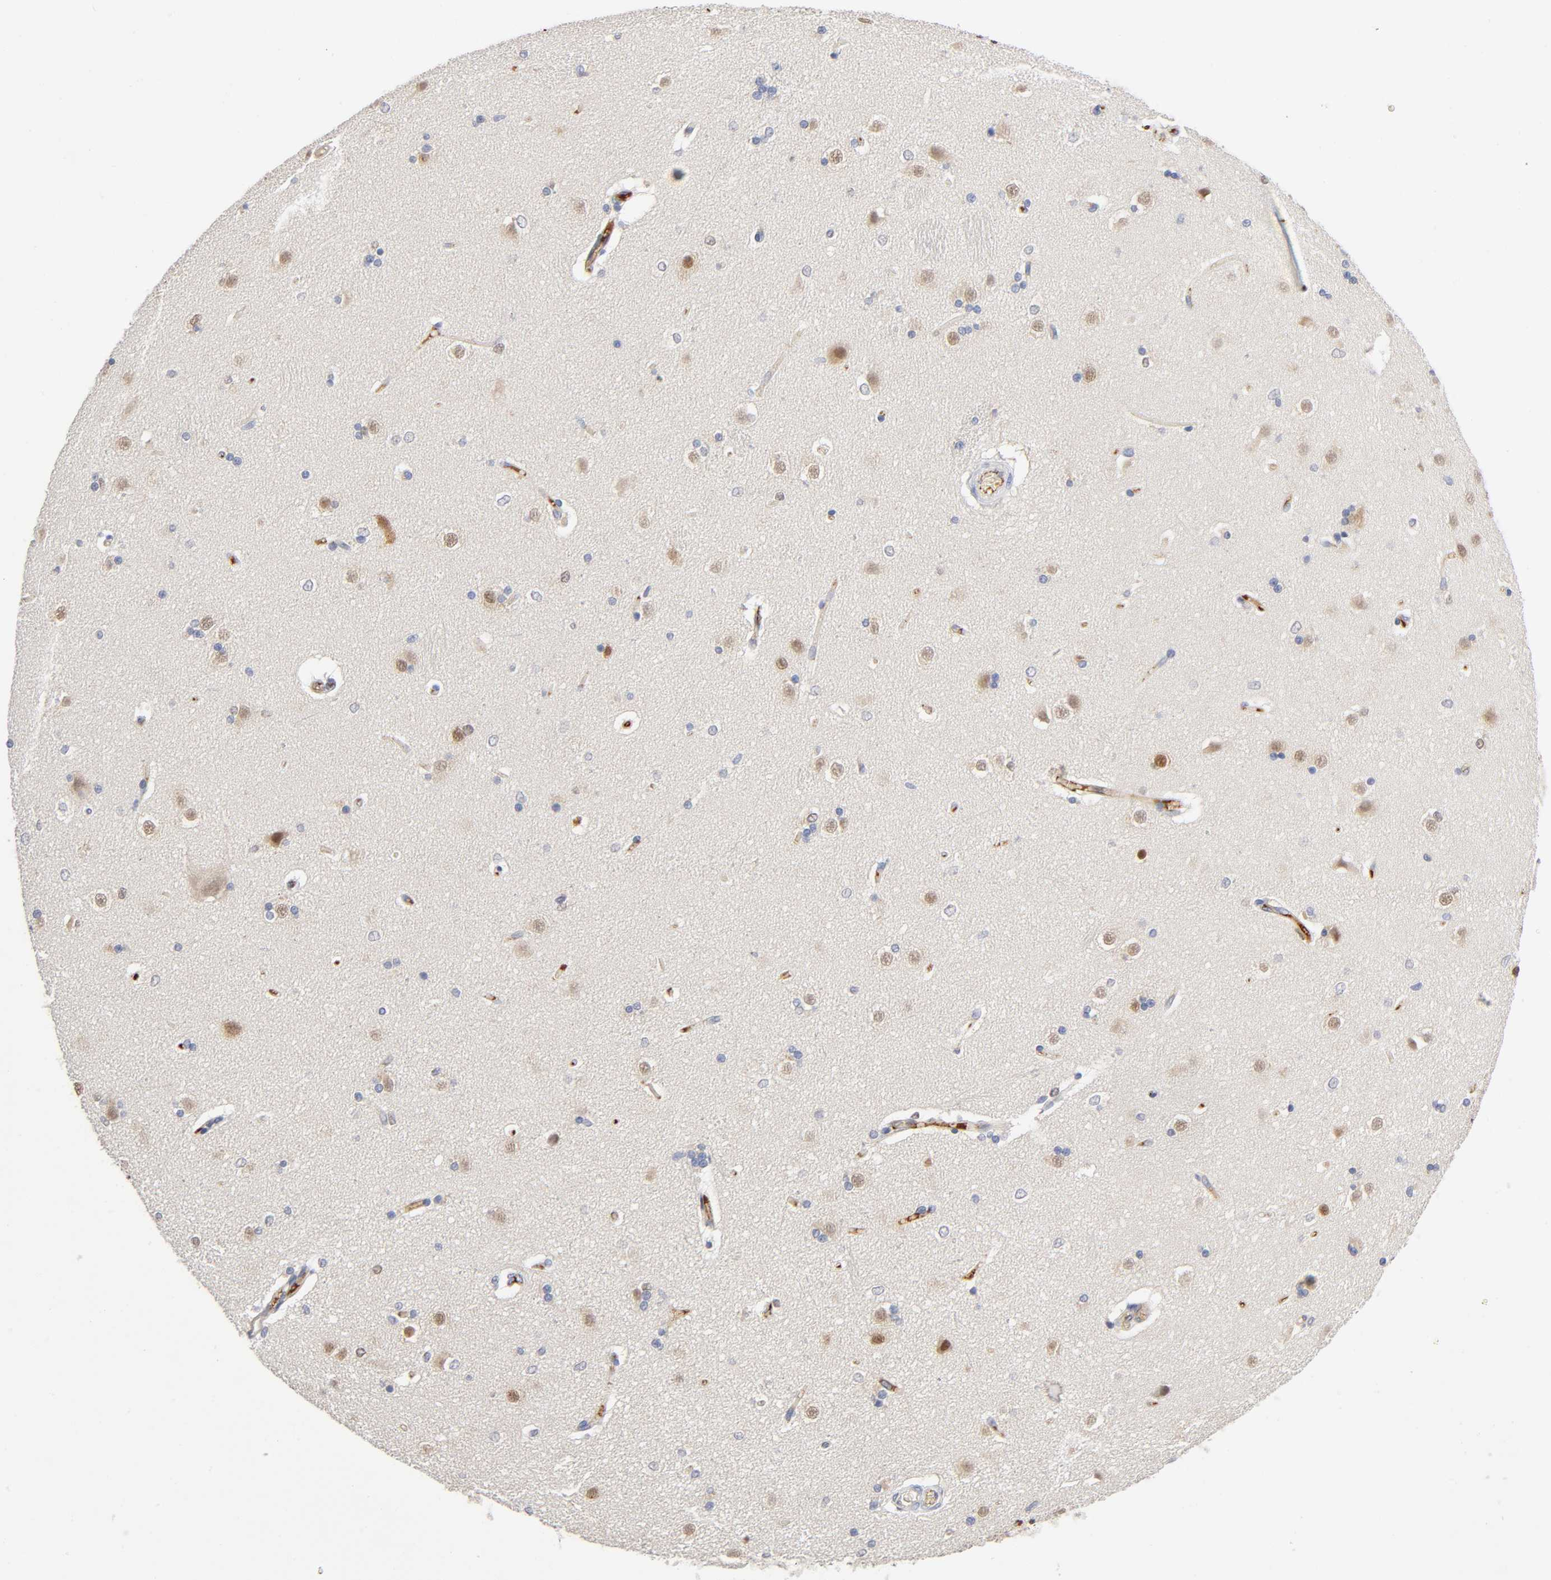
{"staining": {"intensity": "weak", "quantity": "25%-75%", "location": "cytoplasmic/membranous,nuclear"}, "tissue": "caudate", "cell_type": "Glial cells", "image_type": "normal", "snomed": [{"axis": "morphology", "description": "Normal tissue, NOS"}, {"axis": "topography", "description": "Lateral ventricle wall"}], "caption": "Immunohistochemistry staining of unremarkable caudate, which reveals low levels of weak cytoplasmic/membranous,nuclear positivity in approximately 25%-75% of glial cells indicating weak cytoplasmic/membranous,nuclear protein expression. The staining was performed using DAB (brown) for protein detection and nuclei were counterstained in hematoxylin (blue).", "gene": "NOVA1", "patient": {"sex": "female", "age": 19}}